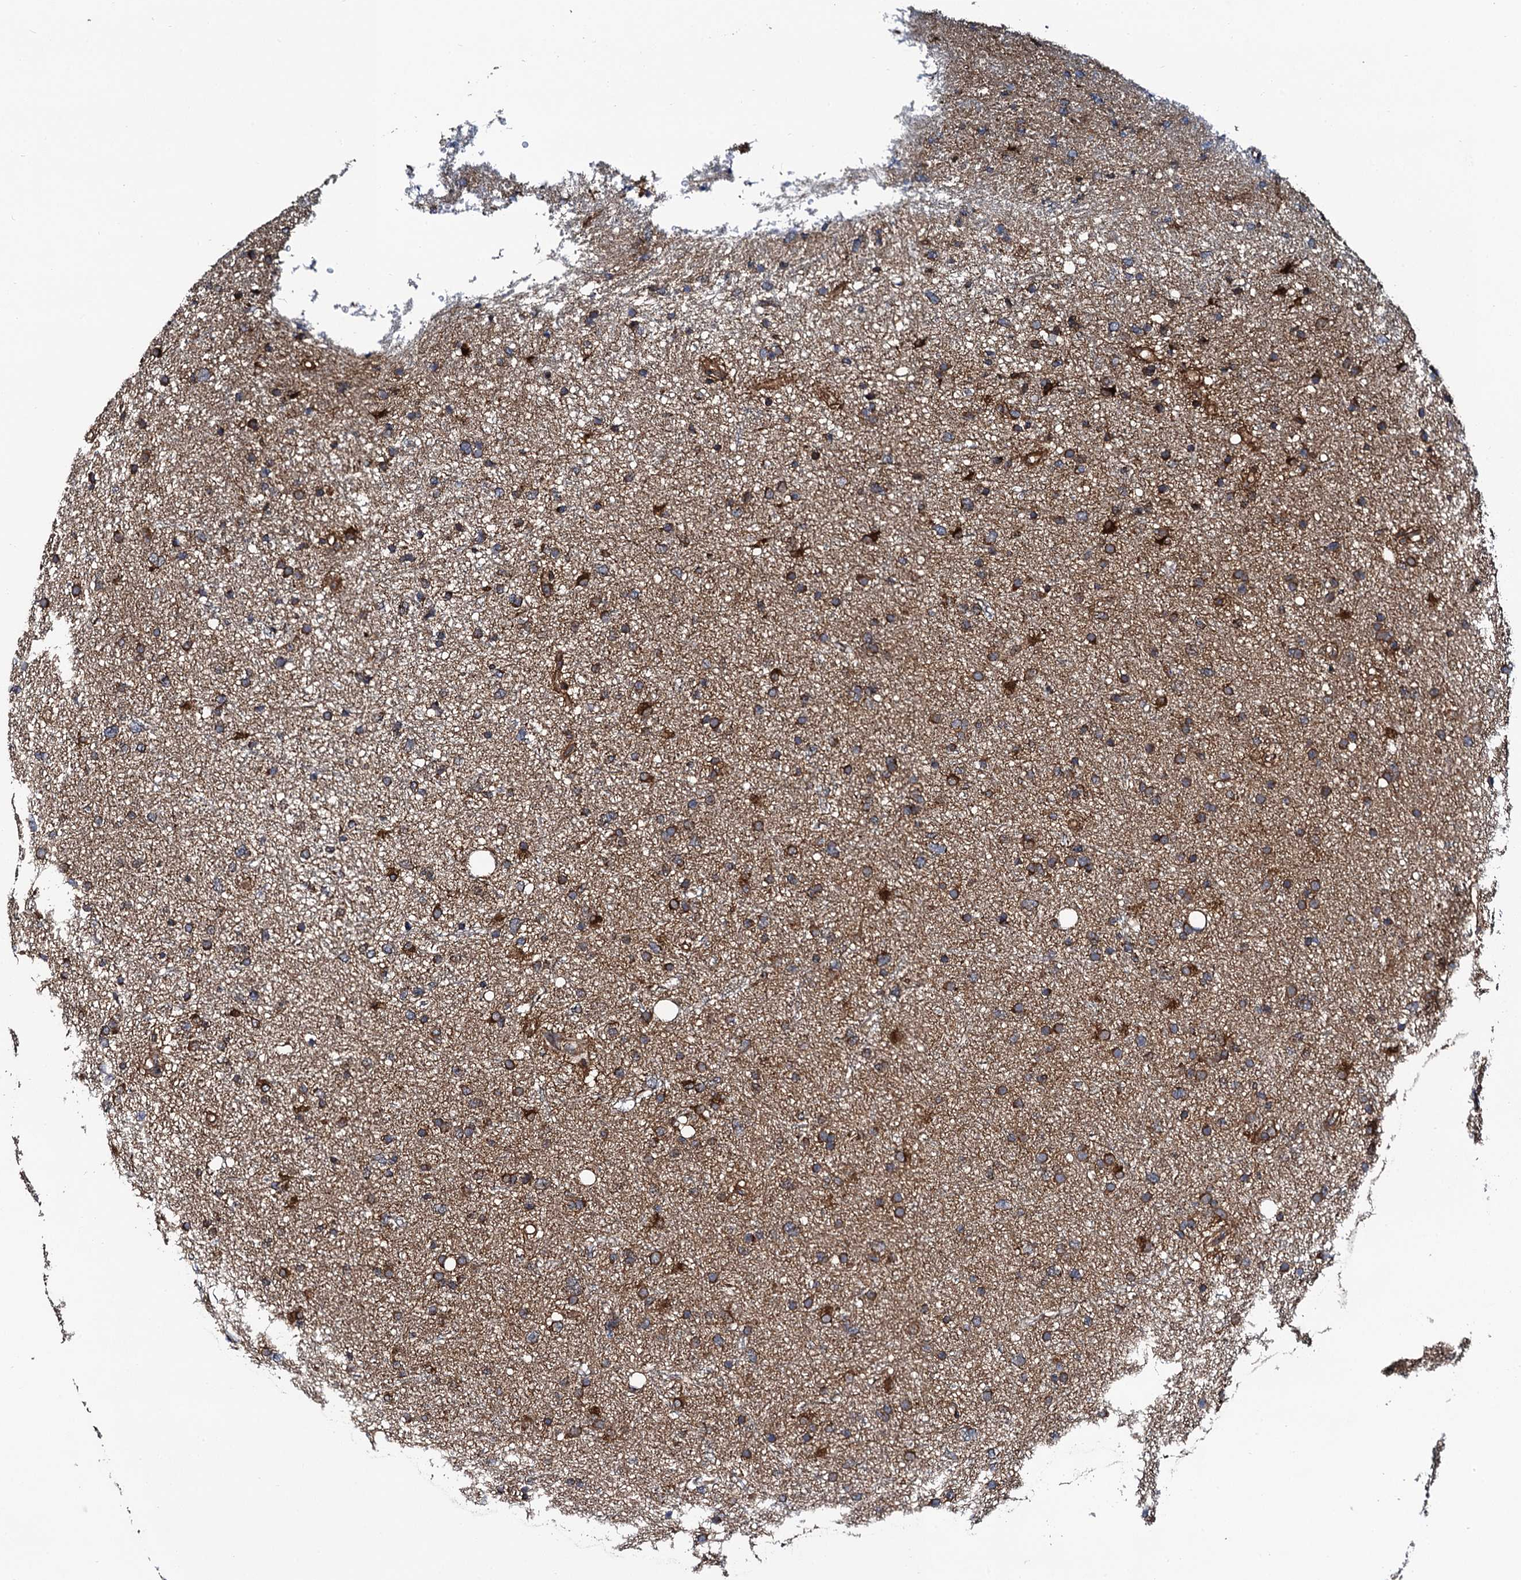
{"staining": {"intensity": "strong", "quantity": "25%-75%", "location": "cytoplasmic/membranous"}, "tissue": "glioma", "cell_type": "Tumor cells", "image_type": "cancer", "snomed": [{"axis": "morphology", "description": "Glioma, malignant, Low grade"}, {"axis": "topography", "description": "Cerebral cortex"}], "caption": "Human glioma stained with a brown dye displays strong cytoplasmic/membranous positive positivity in approximately 25%-75% of tumor cells.", "gene": "NEK1", "patient": {"sex": "female", "age": 39}}